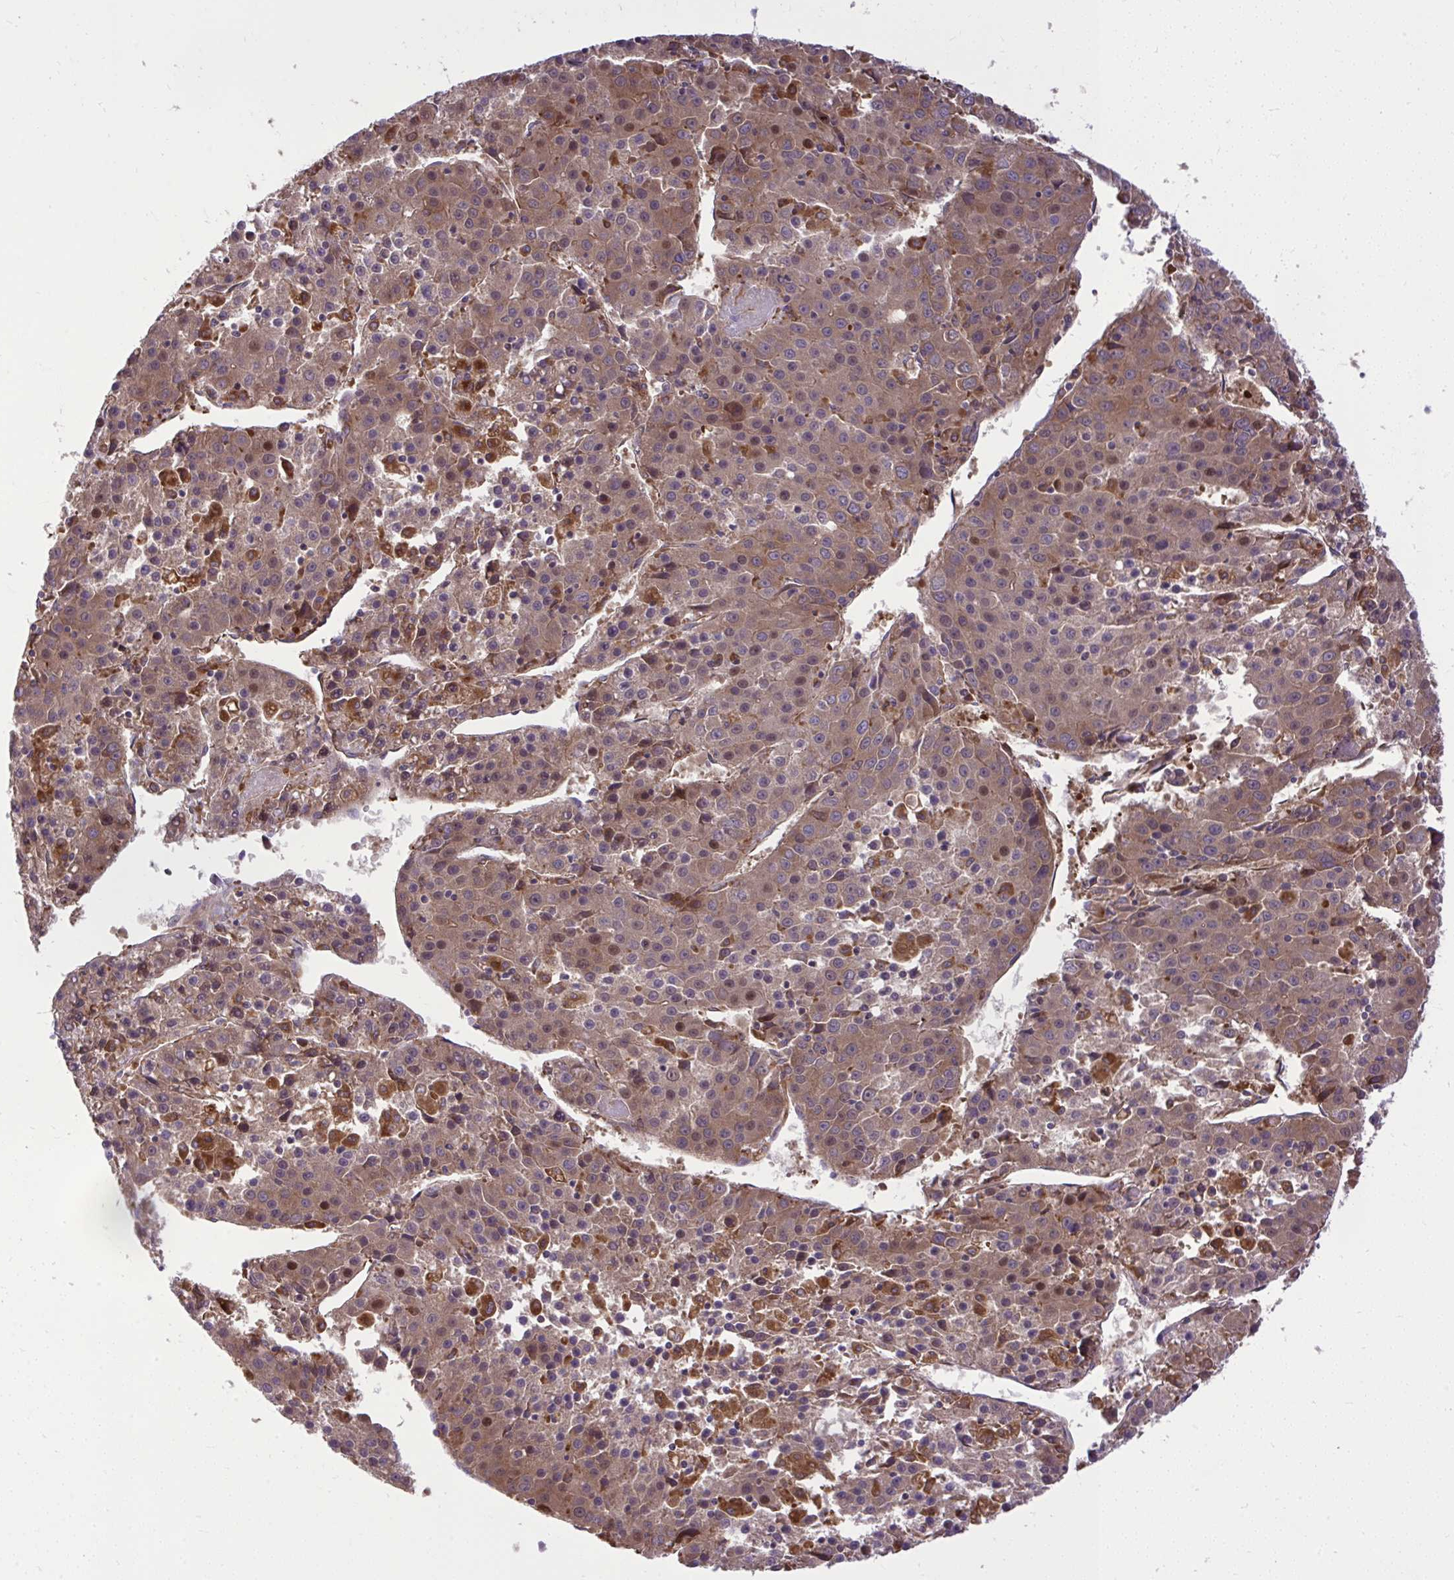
{"staining": {"intensity": "weak", "quantity": ">75%", "location": "cytoplasmic/membranous"}, "tissue": "liver cancer", "cell_type": "Tumor cells", "image_type": "cancer", "snomed": [{"axis": "morphology", "description": "Carcinoma, Hepatocellular, NOS"}, {"axis": "topography", "description": "Liver"}], "caption": "Immunohistochemistry staining of liver cancer, which exhibits low levels of weak cytoplasmic/membranous staining in approximately >75% of tumor cells indicating weak cytoplasmic/membranous protein expression. The staining was performed using DAB (3,3'-diaminobenzidine) (brown) for protein detection and nuclei were counterstained in hematoxylin (blue).", "gene": "PAIP2", "patient": {"sex": "female", "age": 53}}